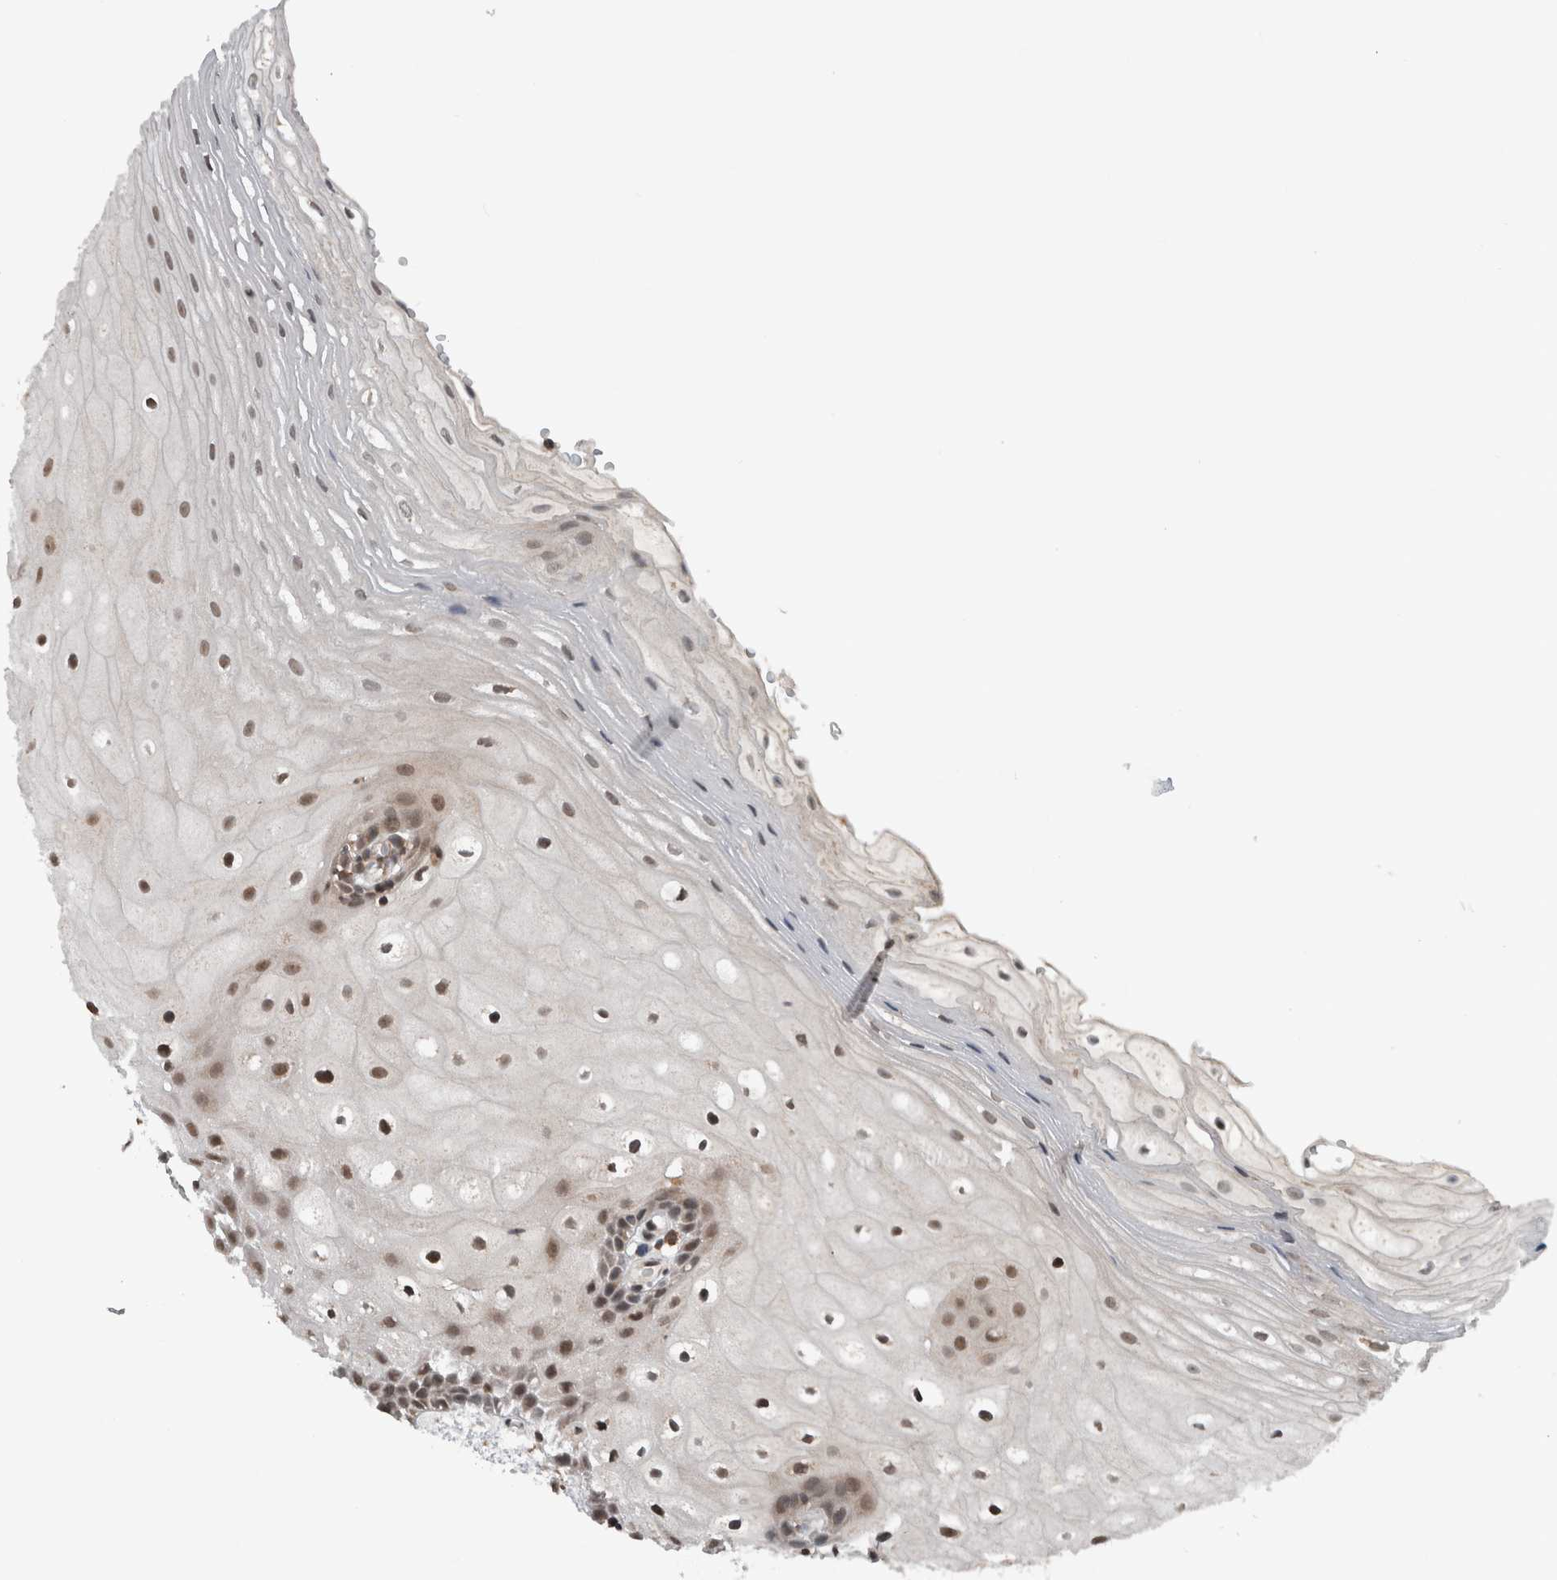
{"staining": {"intensity": "moderate", "quantity": ">75%", "location": "nuclear"}, "tissue": "oral mucosa", "cell_type": "Squamous epithelial cells", "image_type": "normal", "snomed": [{"axis": "morphology", "description": "Normal tissue, NOS"}, {"axis": "topography", "description": "Oral tissue"}], "caption": "Protein analysis of unremarkable oral mucosa demonstrates moderate nuclear expression in about >75% of squamous epithelial cells.", "gene": "ENY2", "patient": {"sex": "male", "age": 52}}